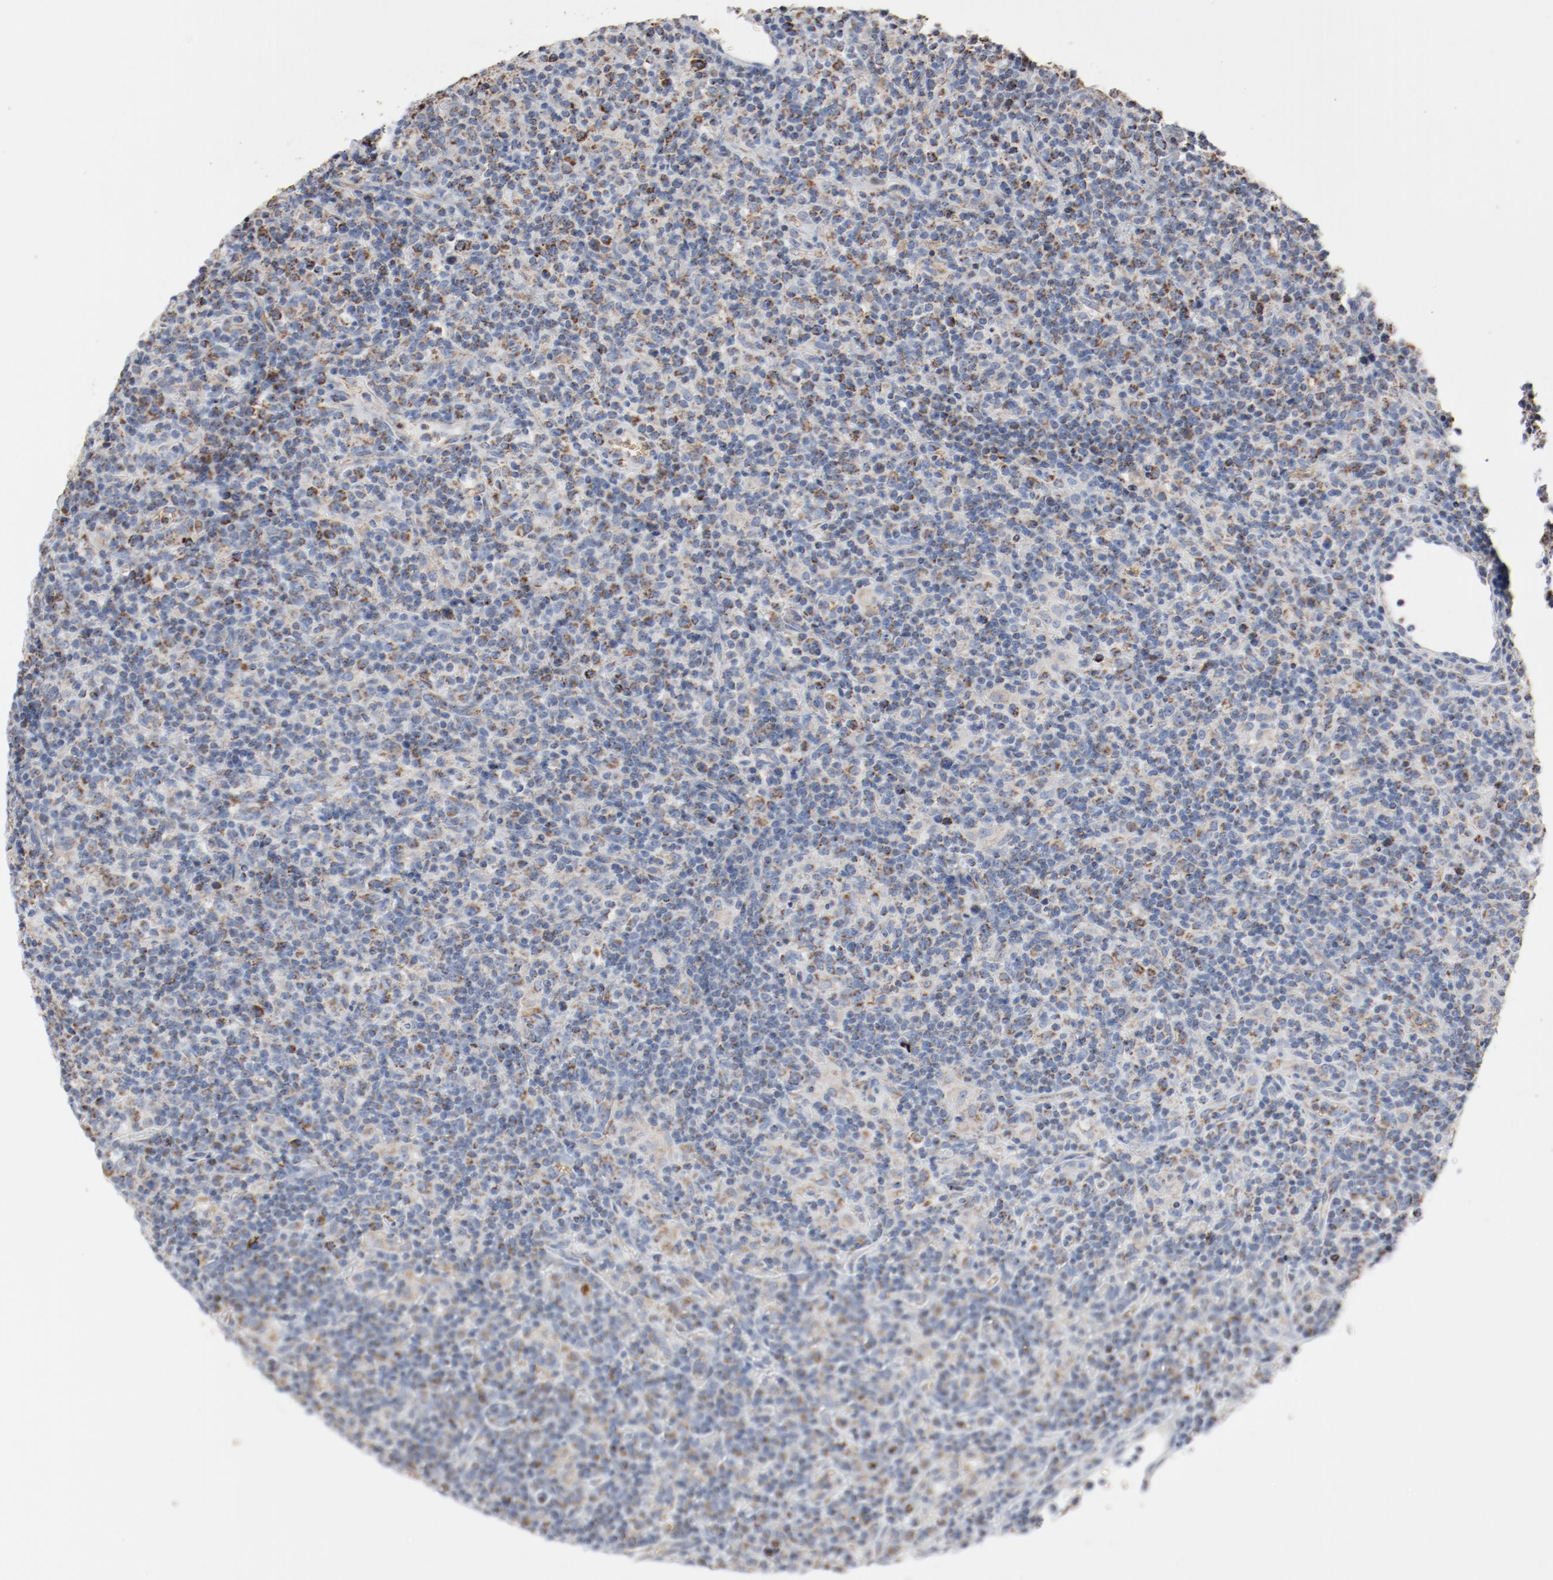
{"staining": {"intensity": "weak", "quantity": "25%-75%", "location": "cytoplasmic/membranous"}, "tissue": "lymphoma", "cell_type": "Tumor cells", "image_type": "cancer", "snomed": [{"axis": "morphology", "description": "Hodgkin's disease, NOS"}, {"axis": "topography", "description": "Lymph node"}], "caption": "Brown immunohistochemical staining in human lymphoma displays weak cytoplasmic/membranous staining in about 25%-75% of tumor cells.", "gene": "NDUFB8", "patient": {"sex": "male", "age": 65}}